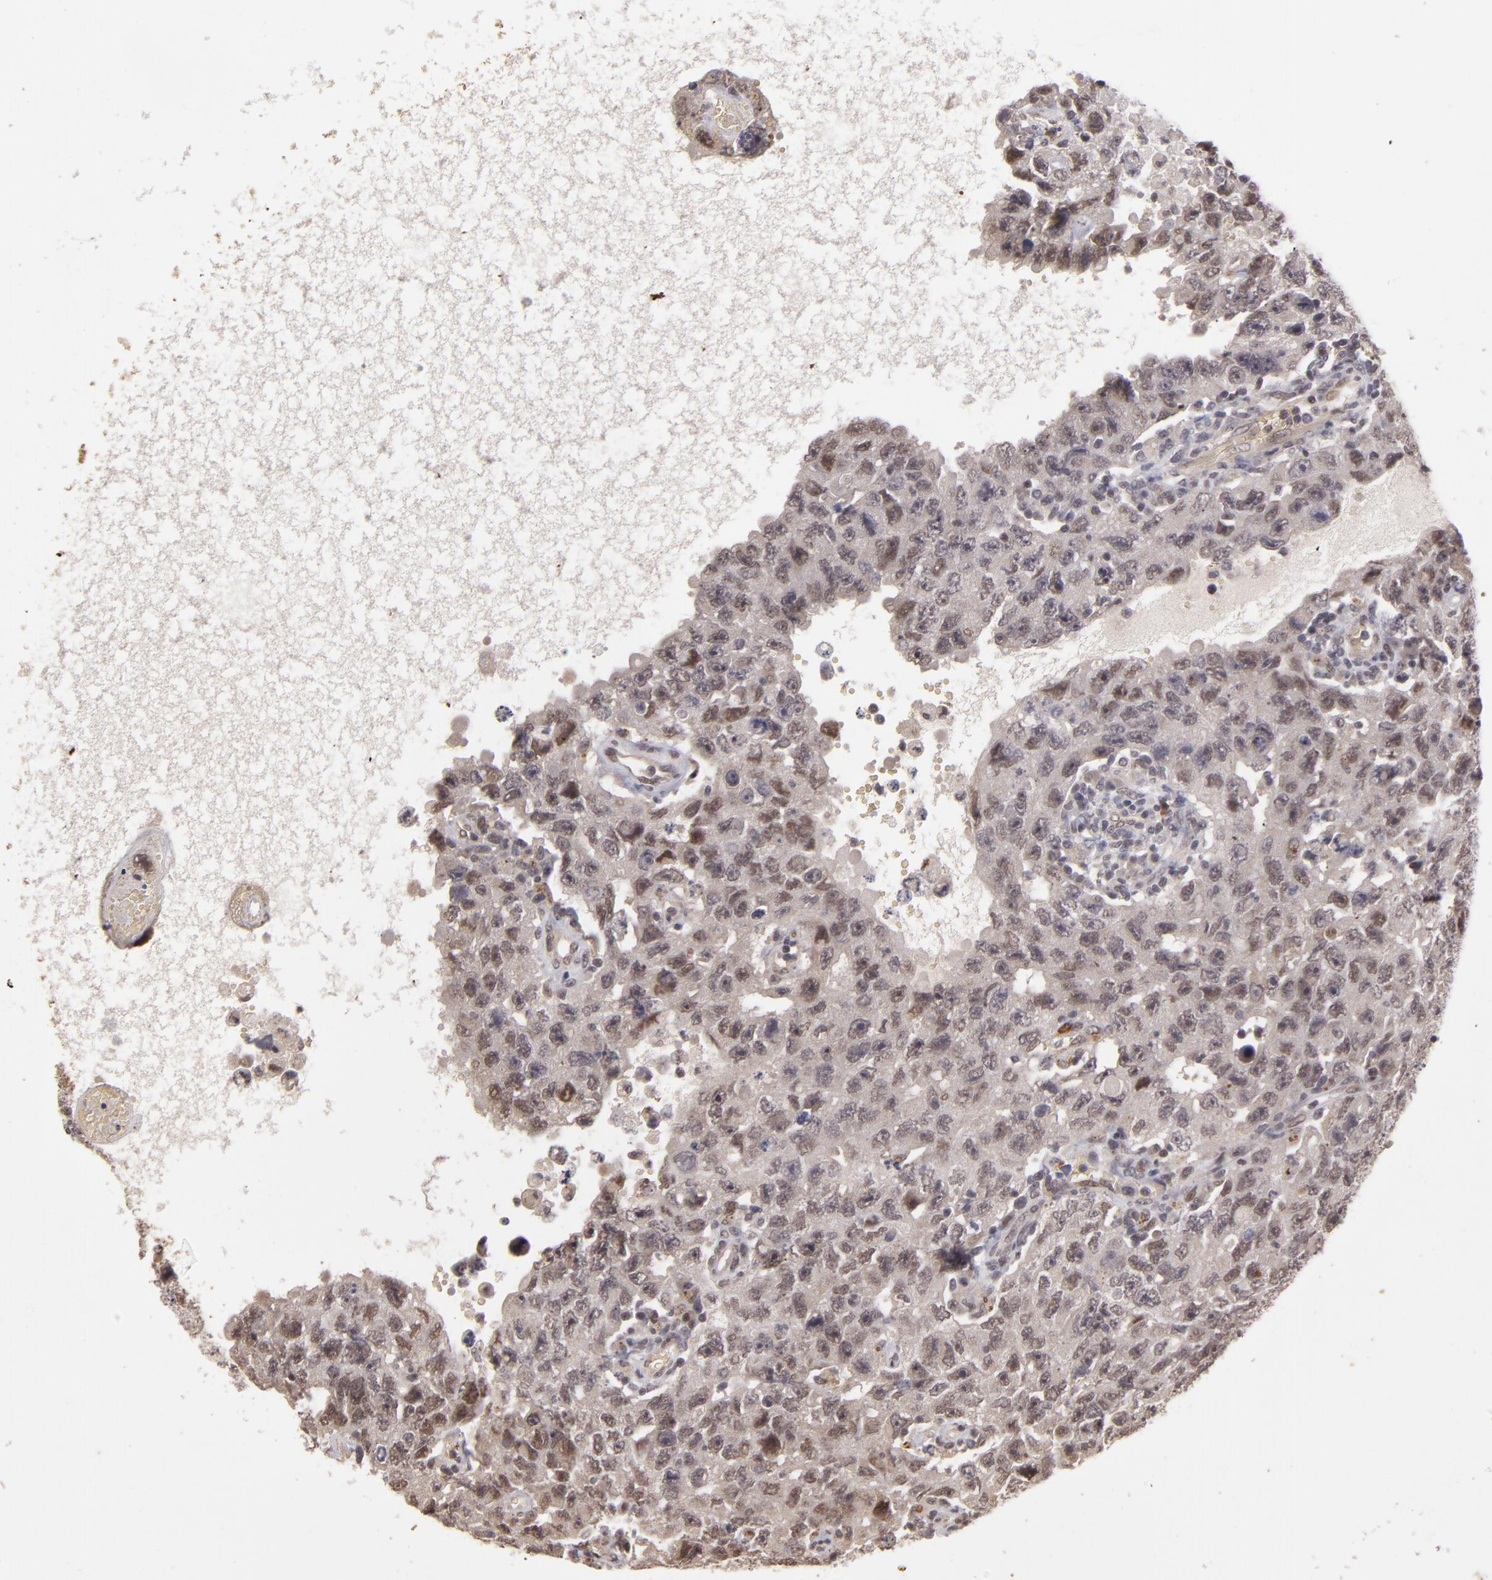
{"staining": {"intensity": "negative", "quantity": "none", "location": "none"}, "tissue": "testis cancer", "cell_type": "Tumor cells", "image_type": "cancer", "snomed": [{"axis": "morphology", "description": "Carcinoma, Embryonal, NOS"}, {"axis": "topography", "description": "Testis"}], "caption": "This is an immunohistochemistry (IHC) photomicrograph of human testis cancer (embryonal carcinoma). There is no positivity in tumor cells.", "gene": "DFFA", "patient": {"sex": "male", "age": 26}}